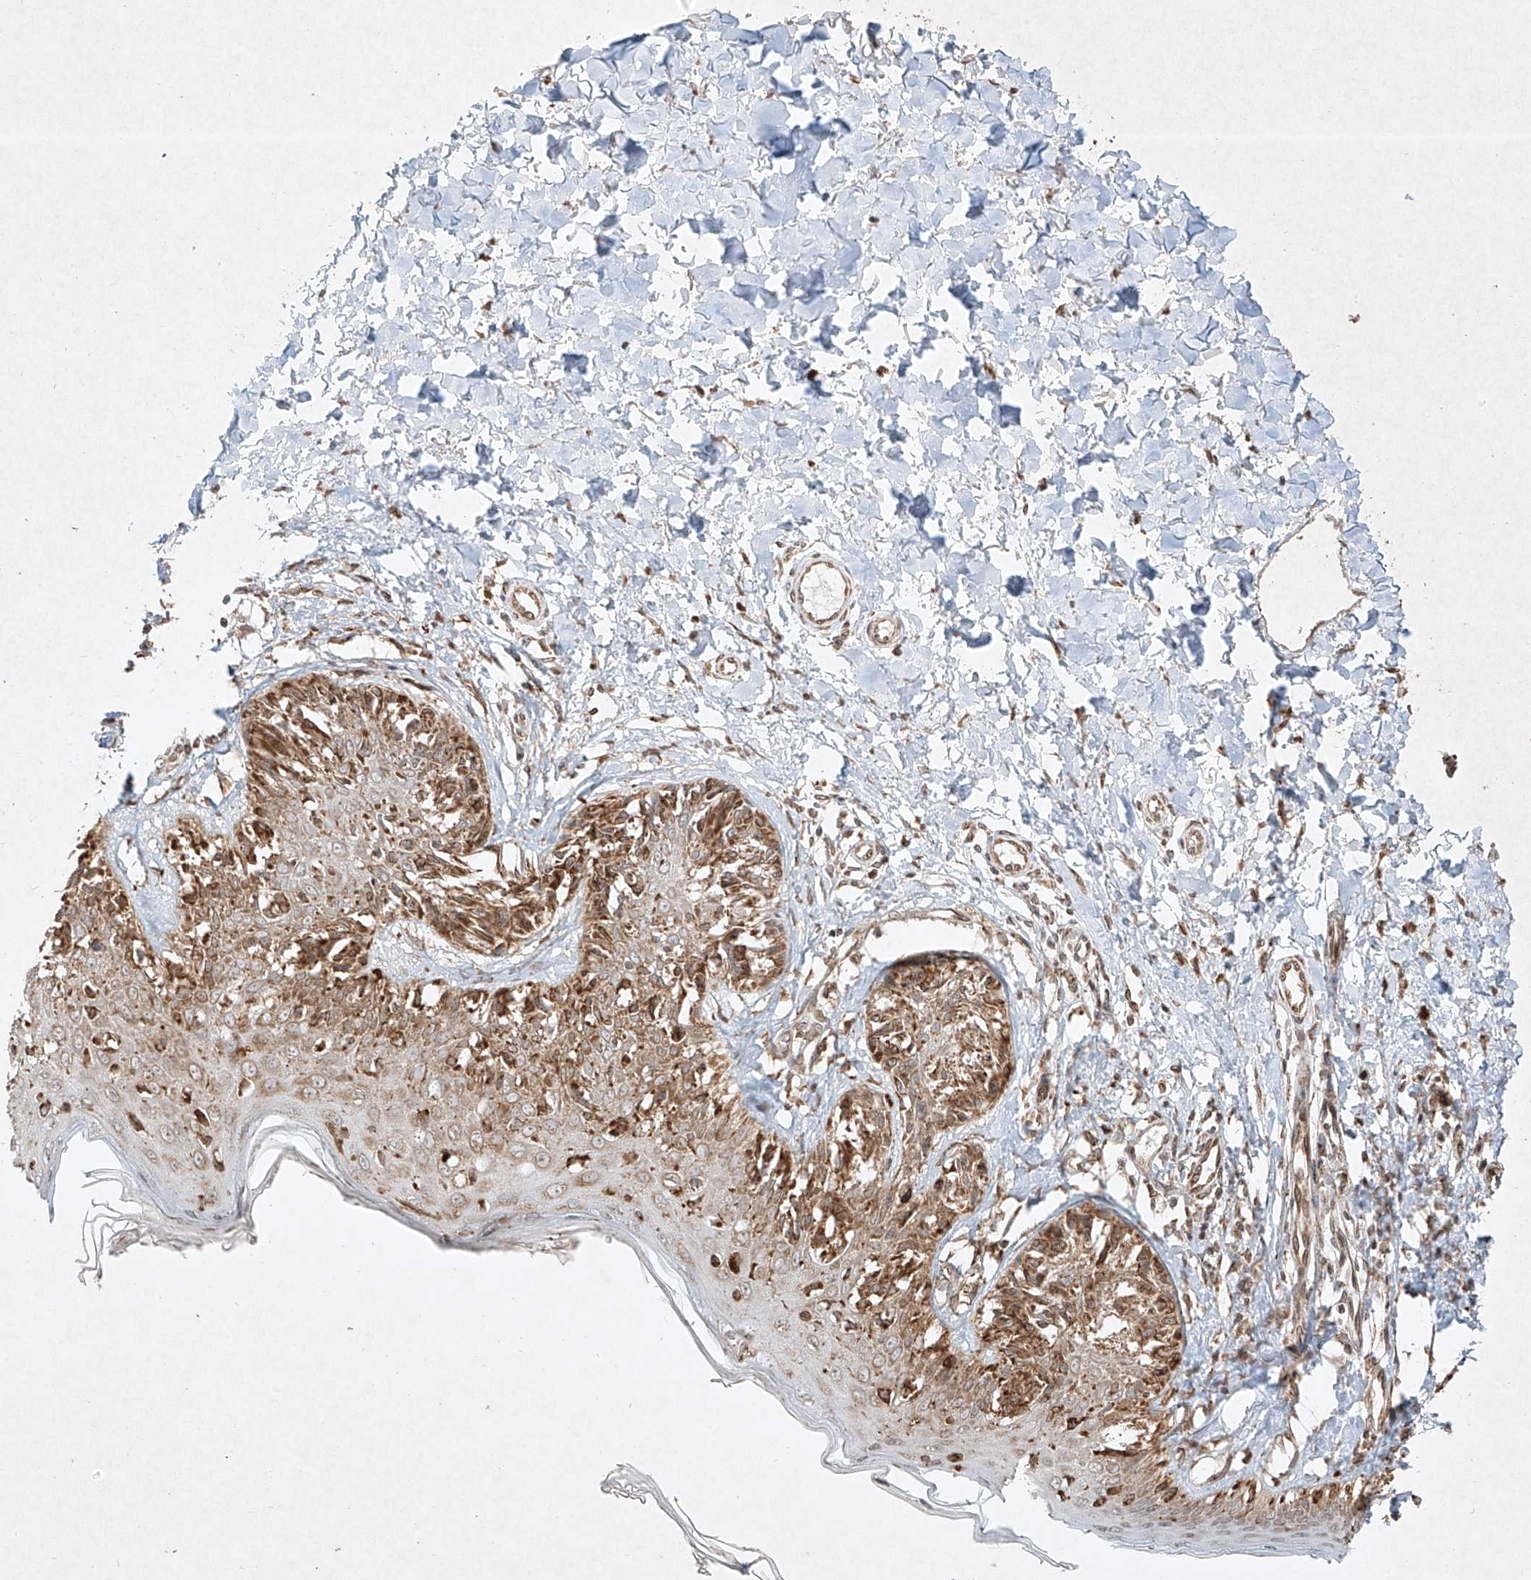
{"staining": {"intensity": "moderate", "quantity": ">75%", "location": "cytoplasmic/membranous"}, "tissue": "melanoma", "cell_type": "Tumor cells", "image_type": "cancer", "snomed": [{"axis": "morphology", "description": "Malignant melanoma, NOS"}, {"axis": "topography", "description": "Skin"}], "caption": "Protein expression analysis of malignant melanoma exhibits moderate cytoplasmic/membranous positivity in approximately >75% of tumor cells.", "gene": "SEMA3B", "patient": {"sex": "male", "age": 53}}